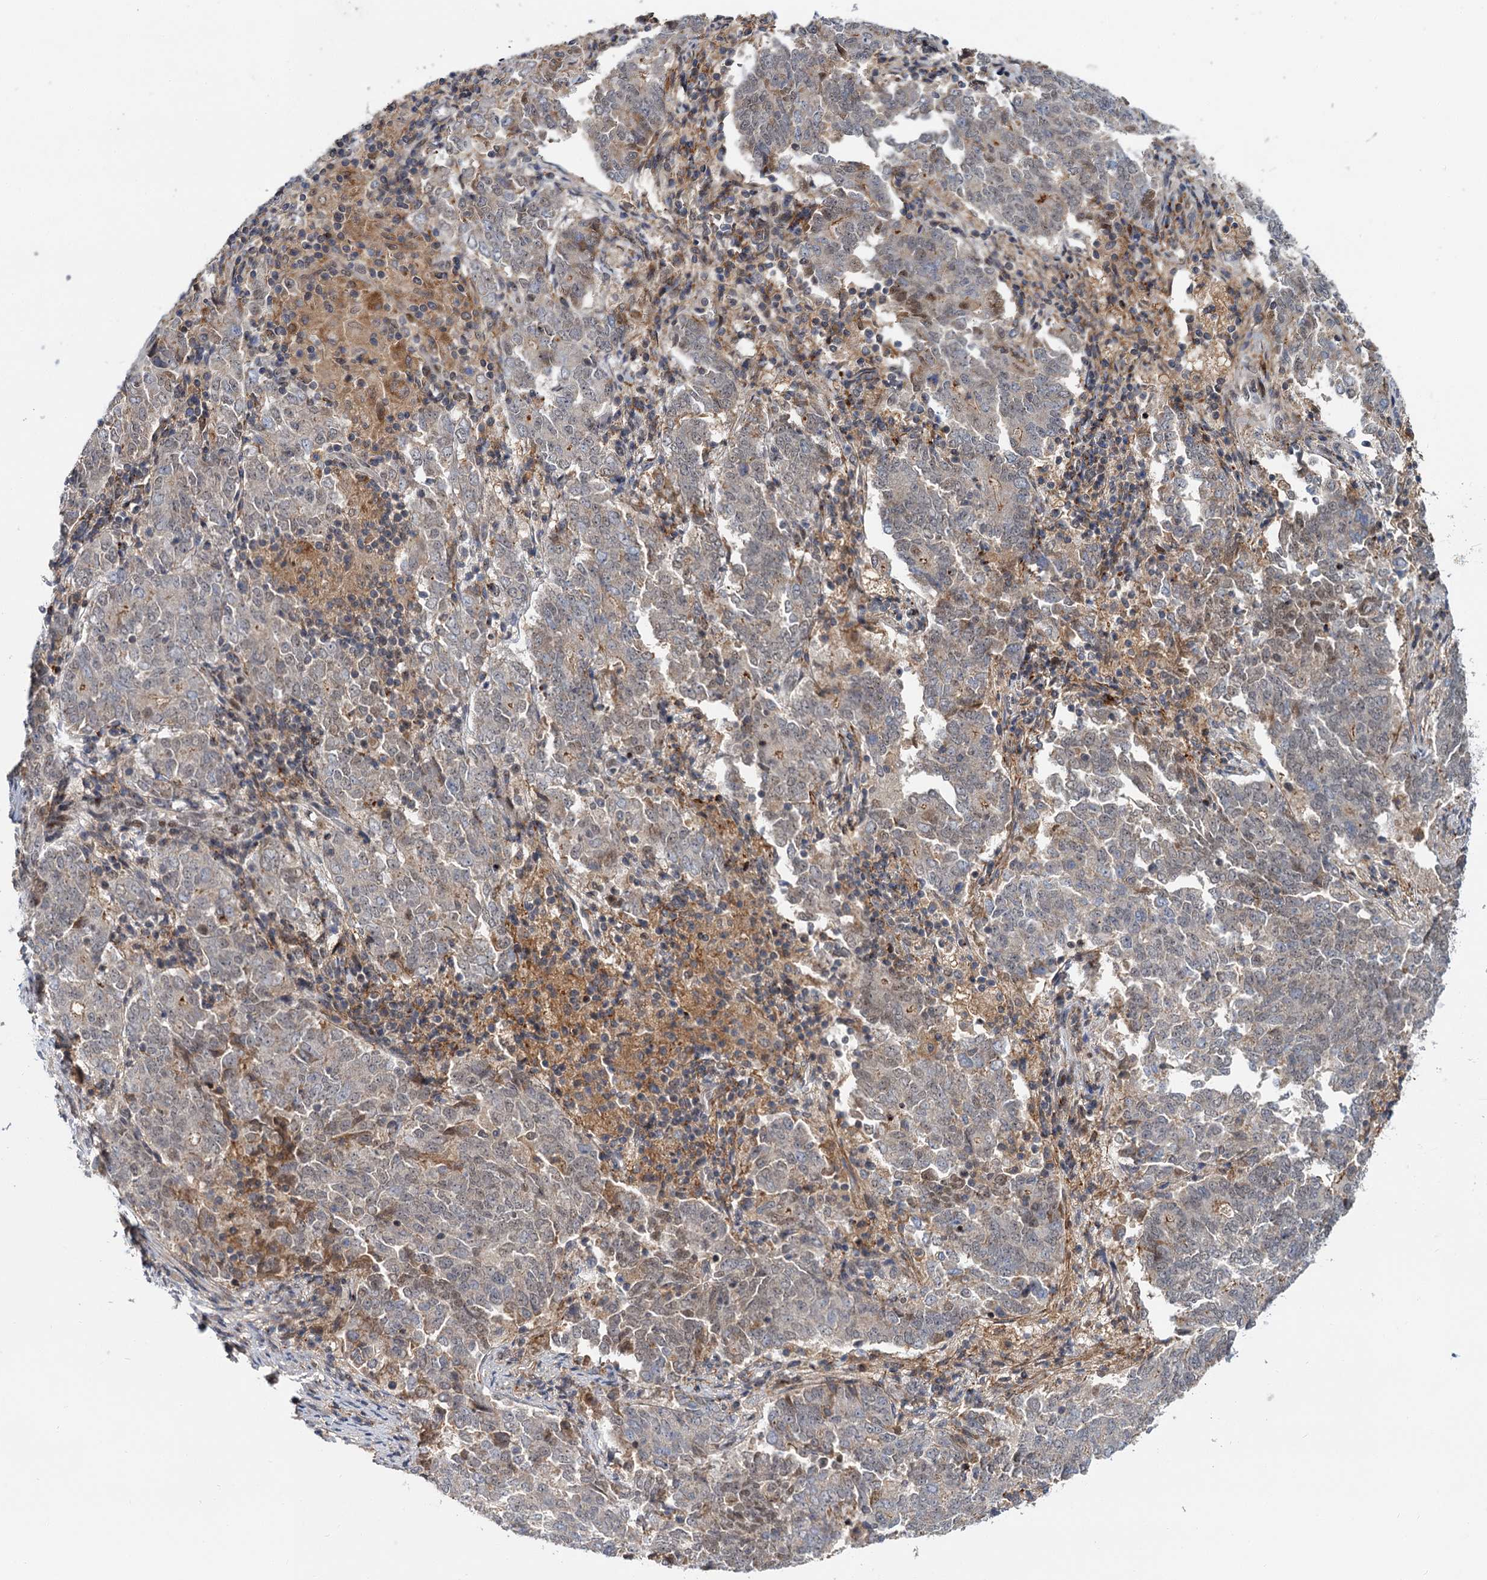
{"staining": {"intensity": "weak", "quantity": "<25%", "location": "nuclear"}, "tissue": "endometrial cancer", "cell_type": "Tumor cells", "image_type": "cancer", "snomed": [{"axis": "morphology", "description": "Adenocarcinoma, NOS"}, {"axis": "topography", "description": "Endometrium"}], "caption": "This is an immunohistochemistry image of adenocarcinoma (endometrial). There is no expression in tumor cells.", "gene": "MBD6", "patient": {"sex": "female", "age": 80}}